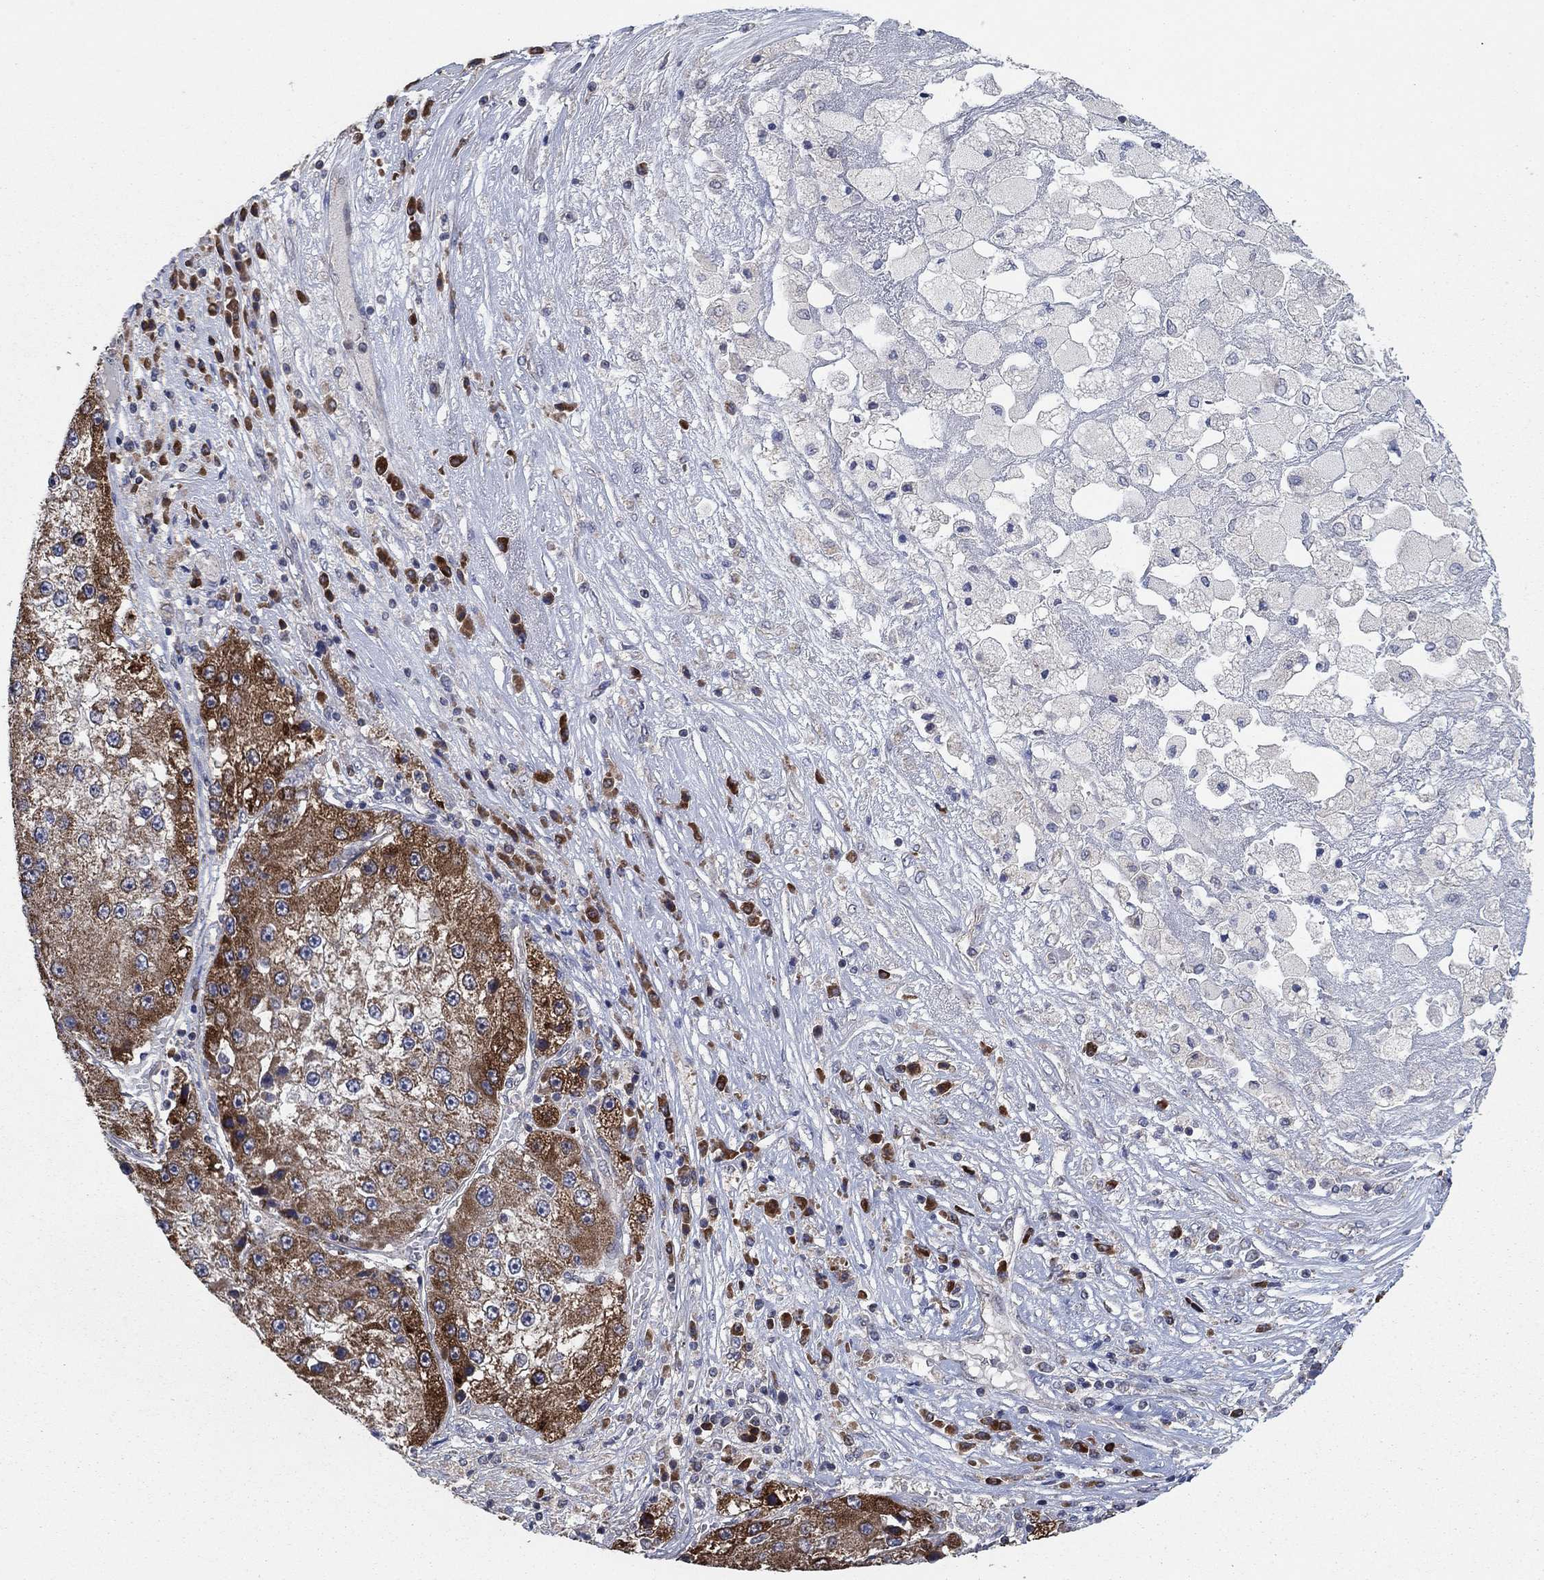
{"staining": {"intensity": "strong", "quantity": "25%-75%", "location": "cytoplasmic/membranous"}, "tissue": "liver cancer", "cell_type": "Tumor cells", "image_type": "cancer", "snomed": [{"axis": "morphology", "description": "Carcinoma, Hepatocellular, NOS"}, {"axis": "topography", "description": "Liver"}], "caption": "Protein expression analysis of liver hepatocellular carcinoma displays strong cytoplasmic/membranous staining in approximately 25%-75% of tumor cells.", "gene": "HID1", "patient": {"sex": "female", "age": 73}}